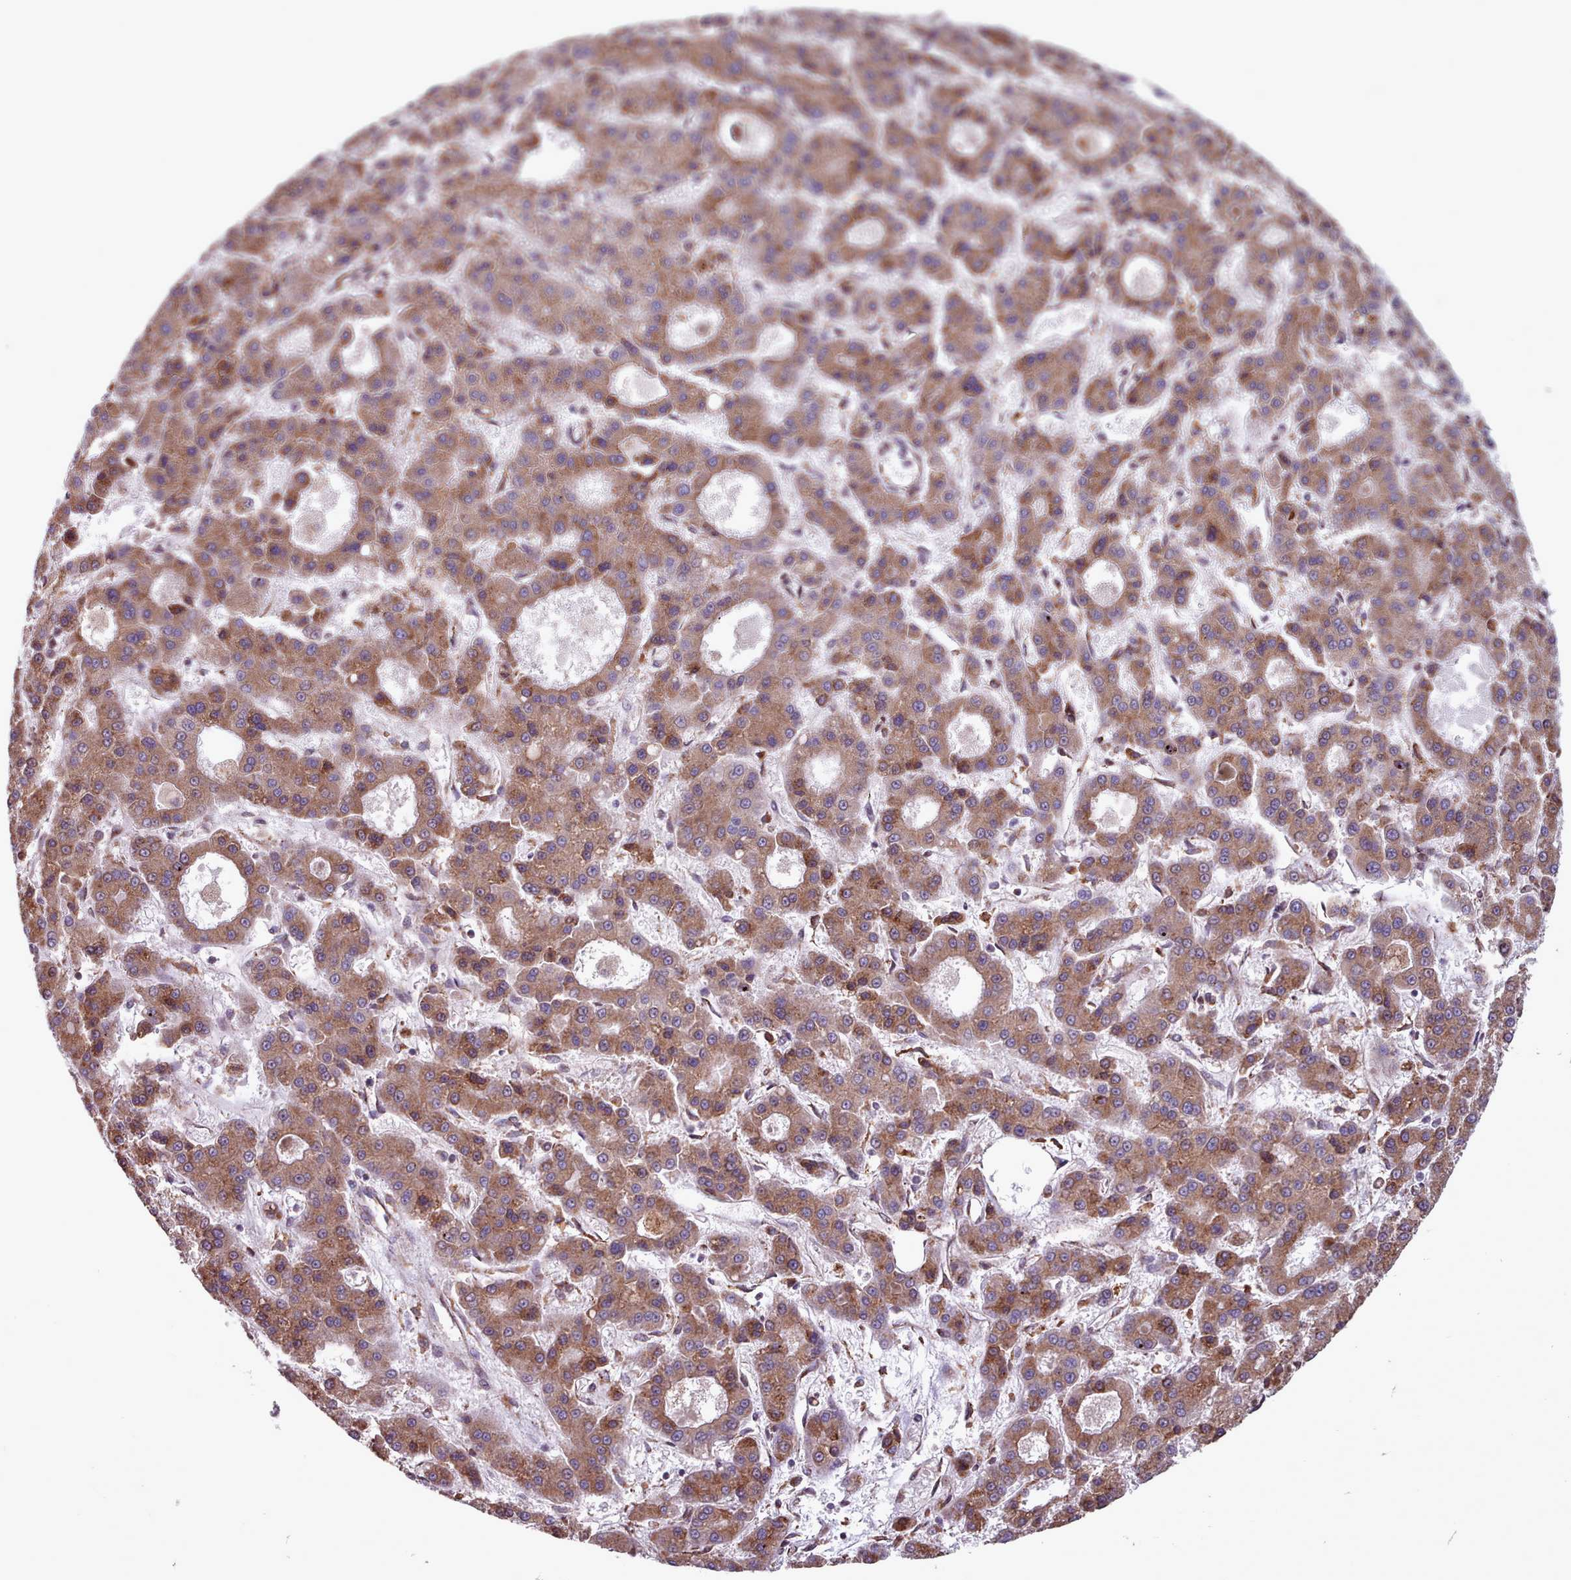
{"staining": {"intensity": "moderate", "quantity": ">75%", "location": "cytoplasmic/membranous"}, "tissue": "liver cancer", "cell_type": "Tumor cells", "image_type": "cancer", "snomed": [{"axis": "morphology", "description": "Carcinoma, Hepatocellular, NOS"}, {"axis": "topography", "description": "Liver"}], "caption": "This histopathology image demonstrates IHC staining of liver hepatocellular carcinoma, with medium moderate cytoplasmic/membranous positivity in about >75% of tumor cells.", "gene": "TTLL3", "patient": {"sex": "male", "age": 70}}